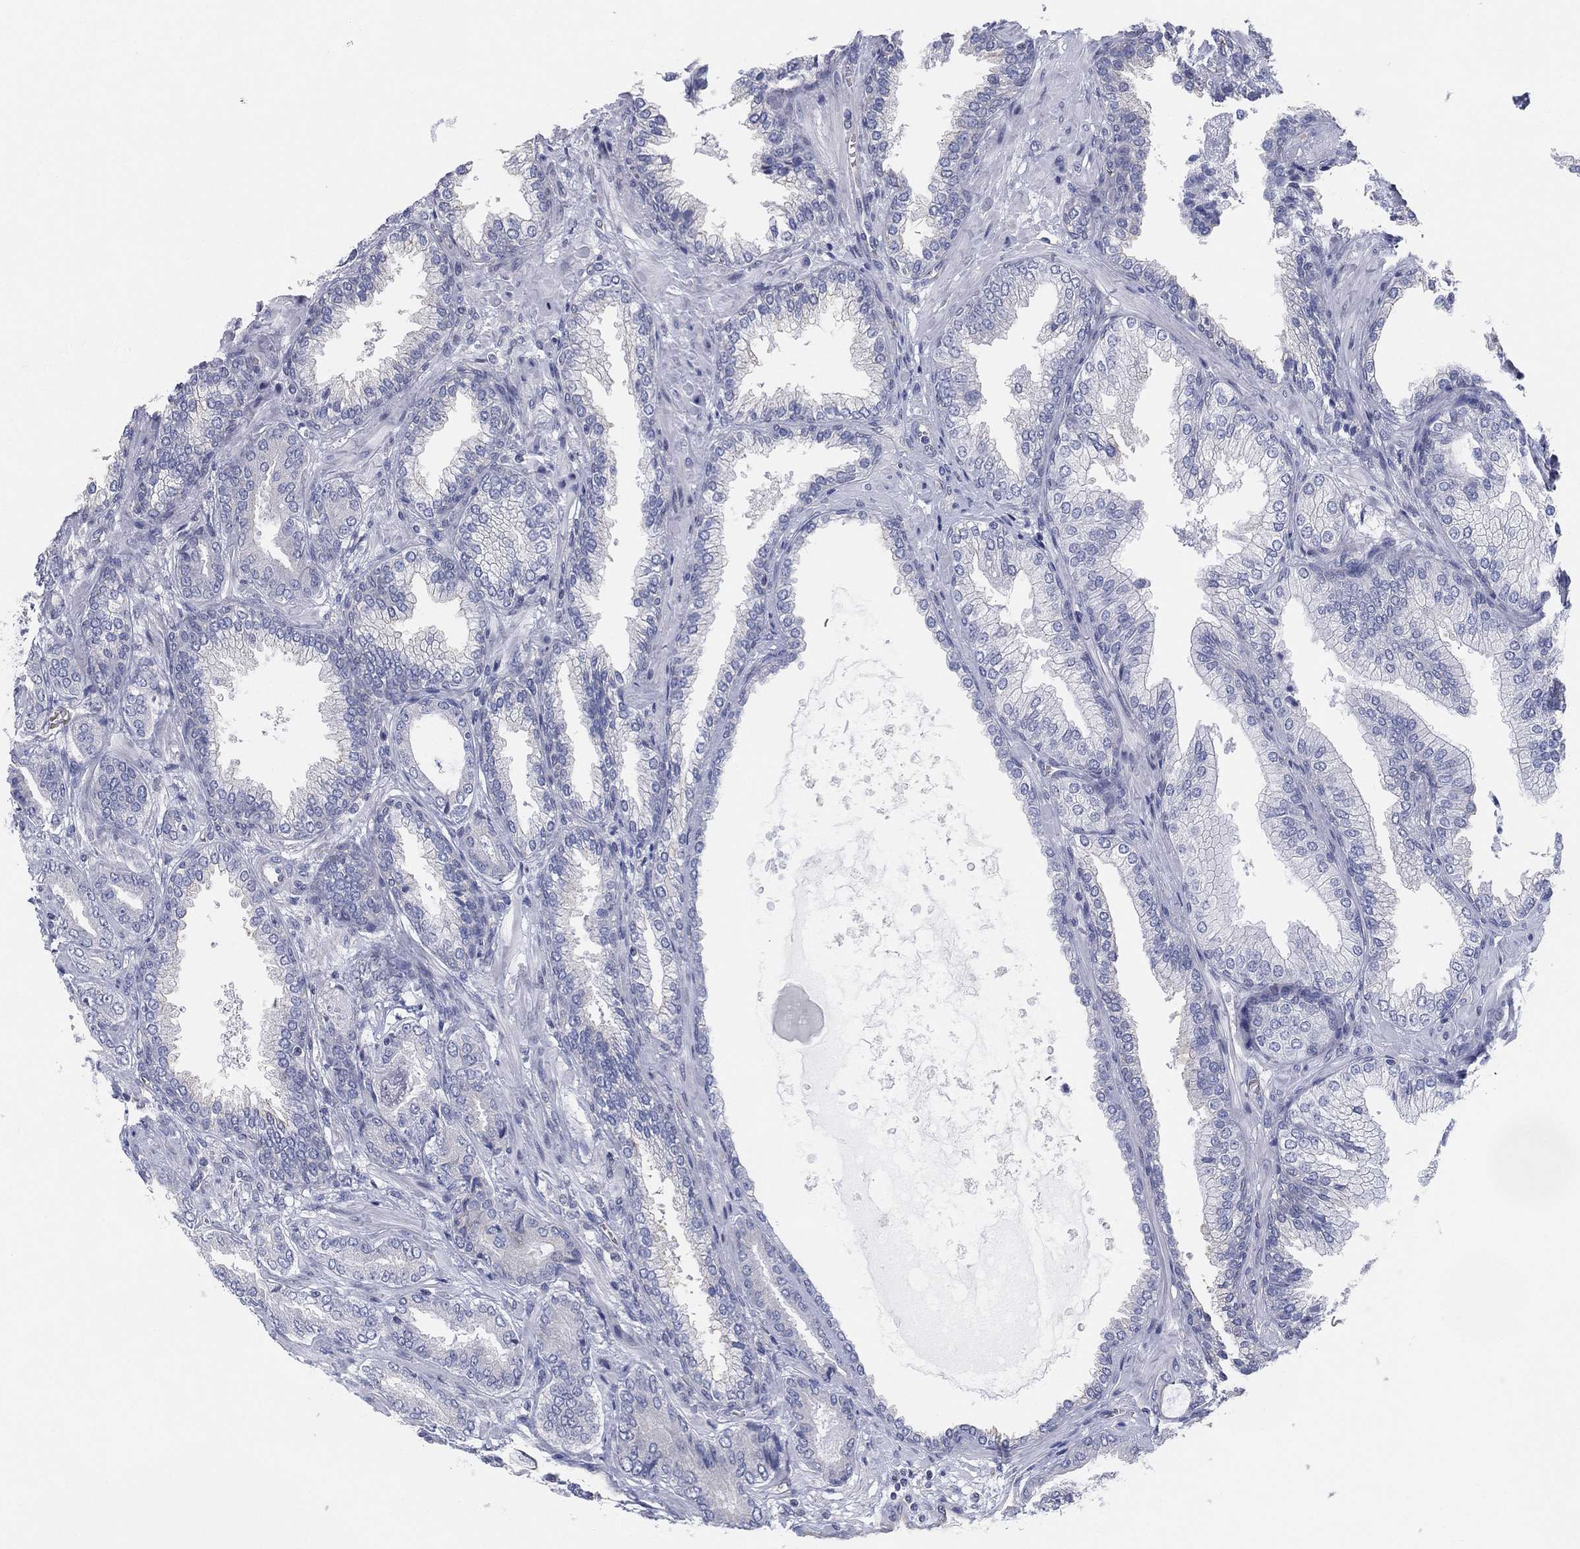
{"staining": {"intensity": "negative", "quantity": "none", "location": "none"}, "tissue": "prostate cancer", "cell_type": "Tumor cells", "image_type": "cancer", "snomed": [{"axis": "morphology", "description": "Adenocarcinoma, Low grade"}, {"axis": "topography", "description": "Prostate"}], "caption": "DAB immunohistochemical staining of human prostate cancer (low-grade adenocarcinoma) demonstrates no significant positivity in tumor cells.", "gene": "CFTR", "patient": {"sex": "male", "age": 68}}